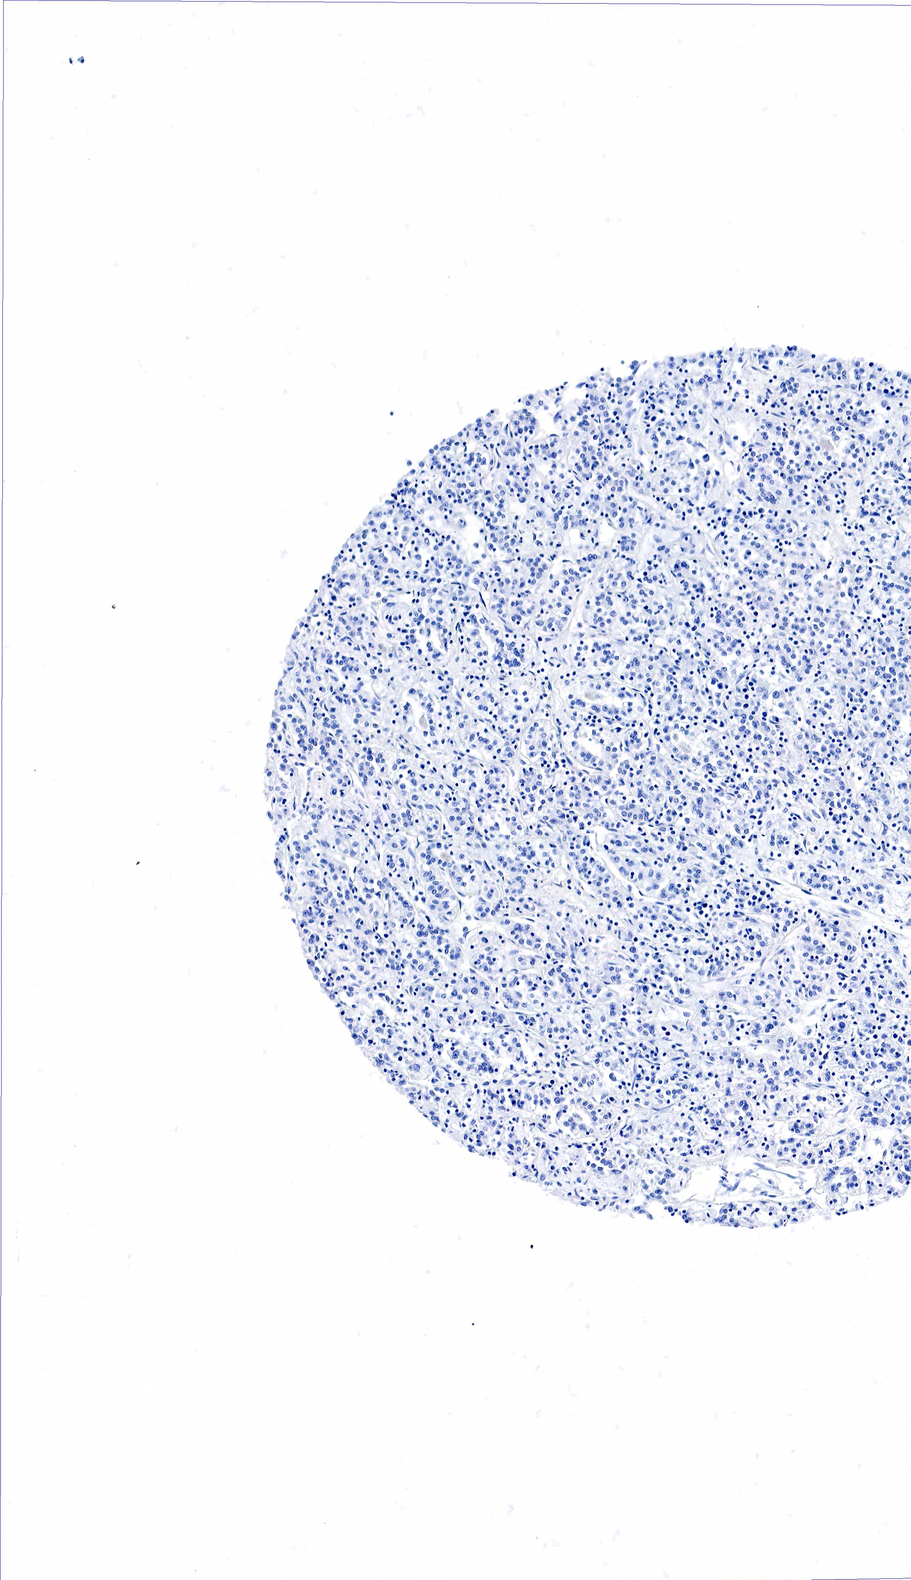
{"staining": {"intensity": "negative", "quantity": "none", "location": "none"}, "tissue": "renal cancer", "cell_type": "Tumor cells", "image_type": "cancer", "snomed": [{"axis": "morphology", "description": "Adenocarcinoma, NOS"}, {"axis": "topography", "description": "Kidney"}], "caption": "Histopathology image shows no significant protein positivity in tumor cells of renal cancer (adenocarcinoma).", "gene": "ACP3", "patient": {"sex": "female", "age": 76}}